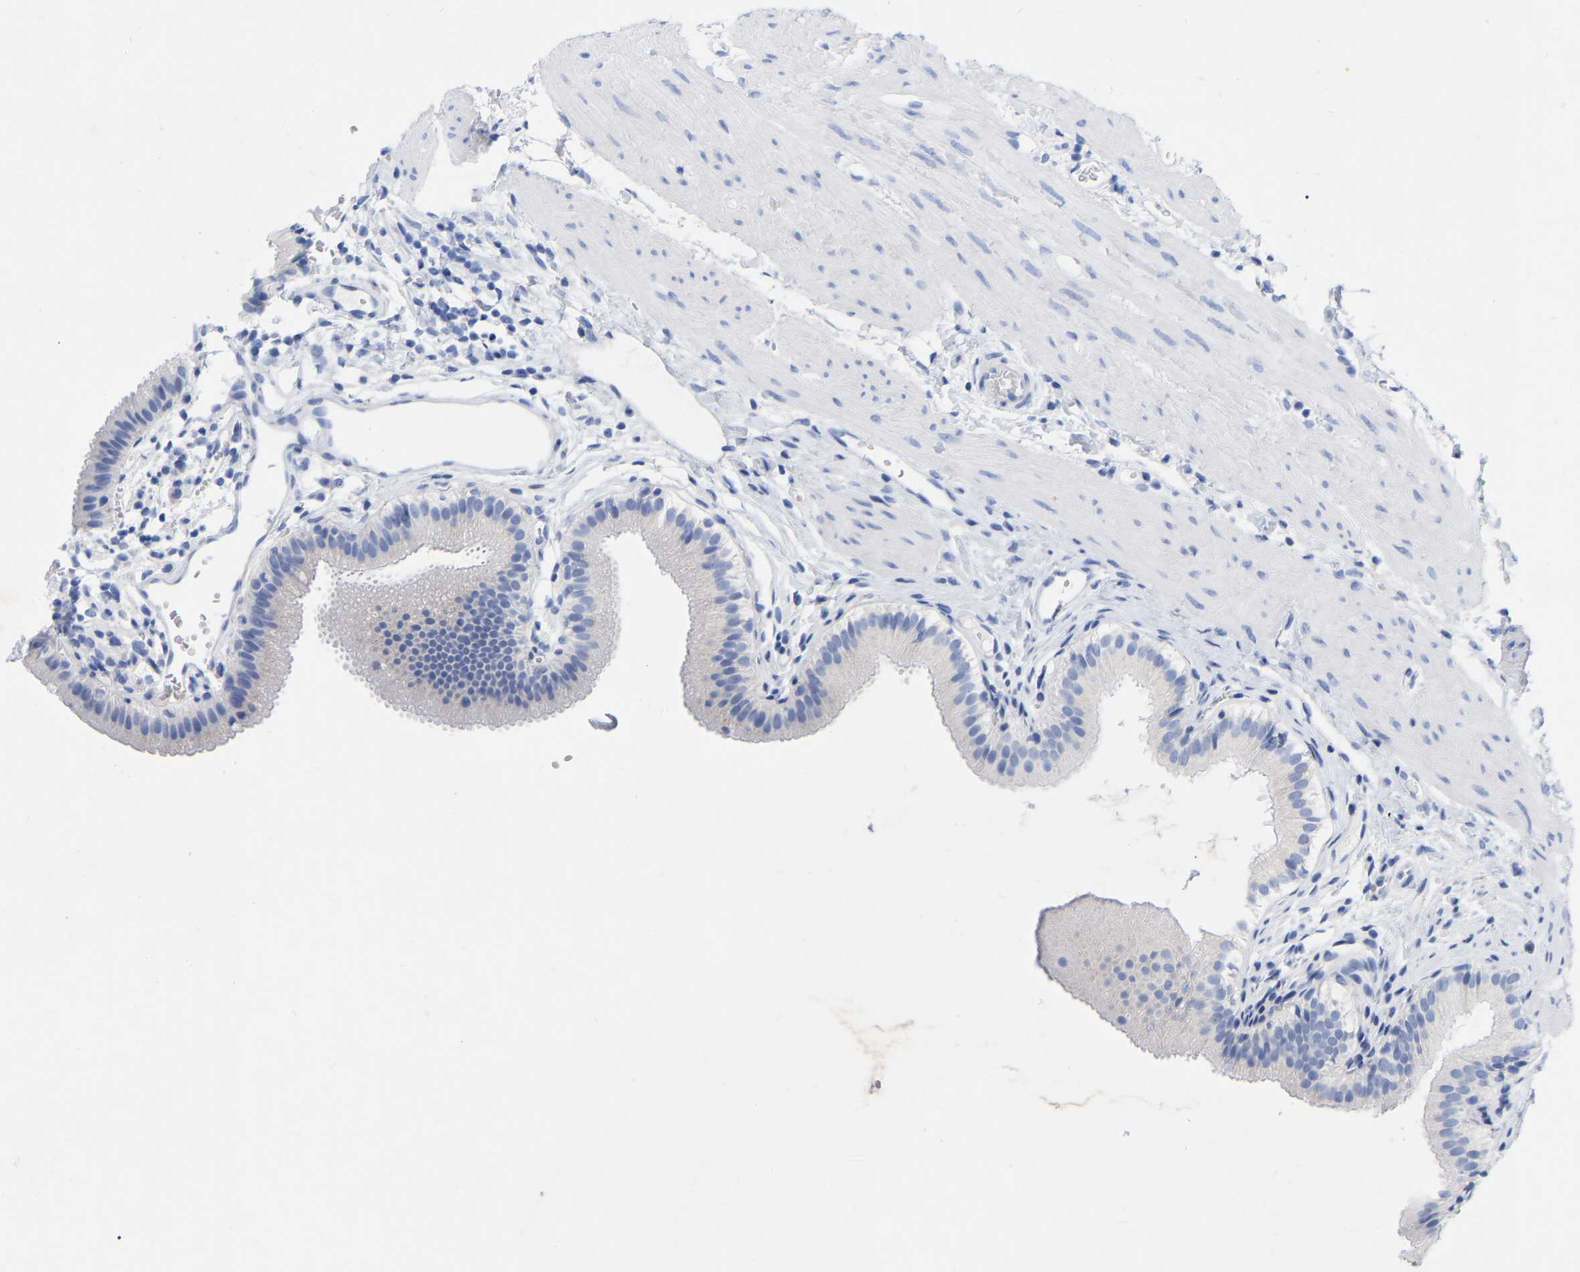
{"staining": {"intensity": "negative", "quantity": "none", "location": "none"}, "tissue": "gallbladder", "cell_type": "Glandular cells", "image_type": "normal", "snomed": [{"axis": "morphology", "description": "Normal tissue, NOS"}, {"axis": "topography", "description": "Gallbladder"}], "caption": "The immunohistochemistry (IHC) image has no significant expression in glandular cells of gallbladder. (DAB immunohistochemistry (IHC) with hematoxylin counter stain).", "gene": "ZNF629", "patient": {"sex": "female", "age": 26}}